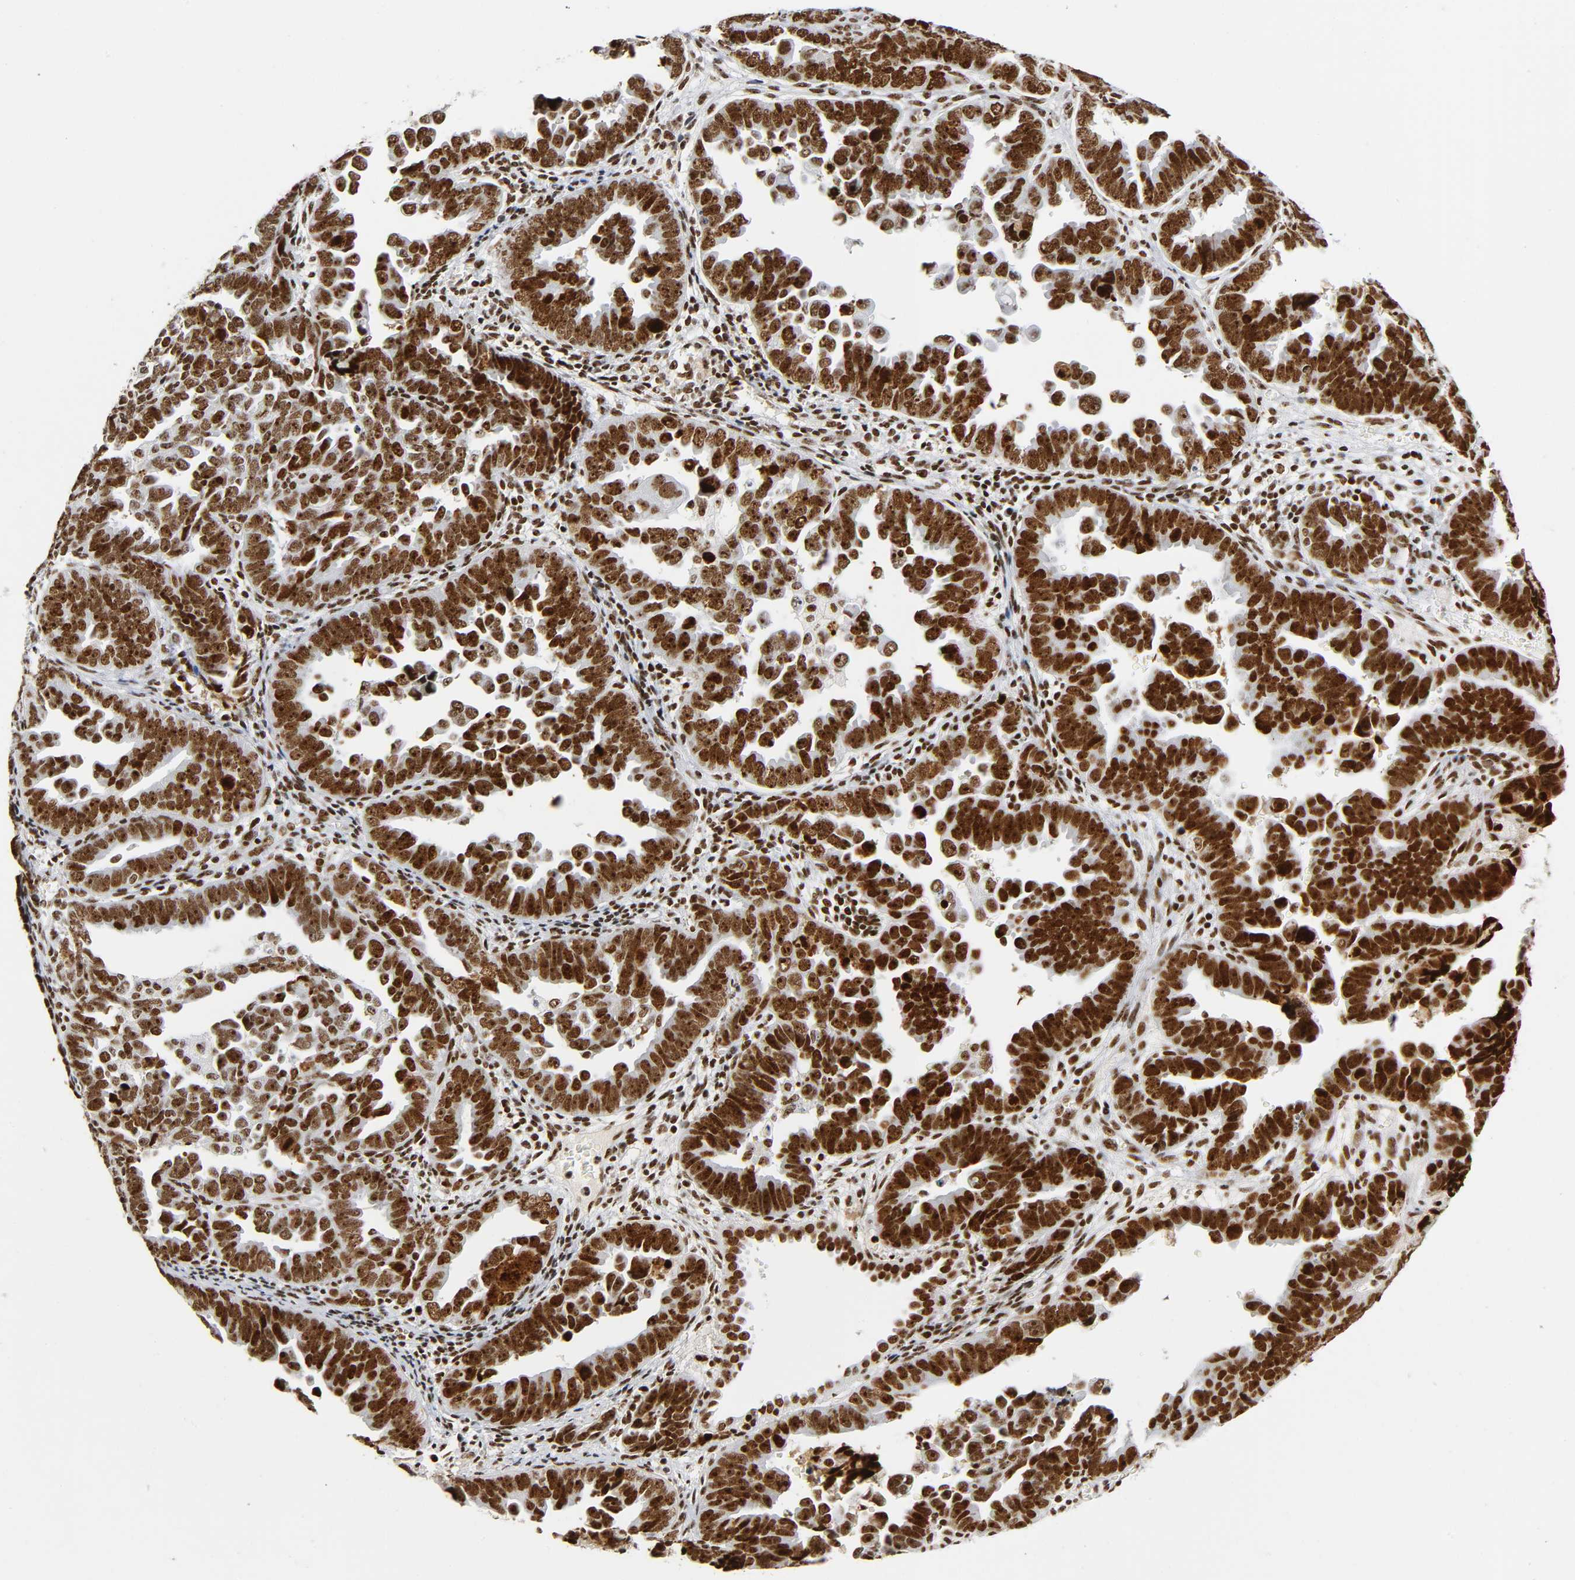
{"staining": {"intensity": "strong", "quantity": ">75%", "location": "nuclear"}, "tissue": "endometrial cancer", "cell_type": "Tumor cells", "image_type": "cancer", "snomed": [{"axis": "morphology", "description": "Adenocarcinoma, NOS"}, {"axis": "topography", "description": "Endometrium"}], "caption": "DAB immunohistochemical staining of human endometrial adenocarcinoma displays strong nuclear protein expression in about >75% of tumor cells.", "gene": "UBTF", "patient": {"sex": "female", "age": 75}}